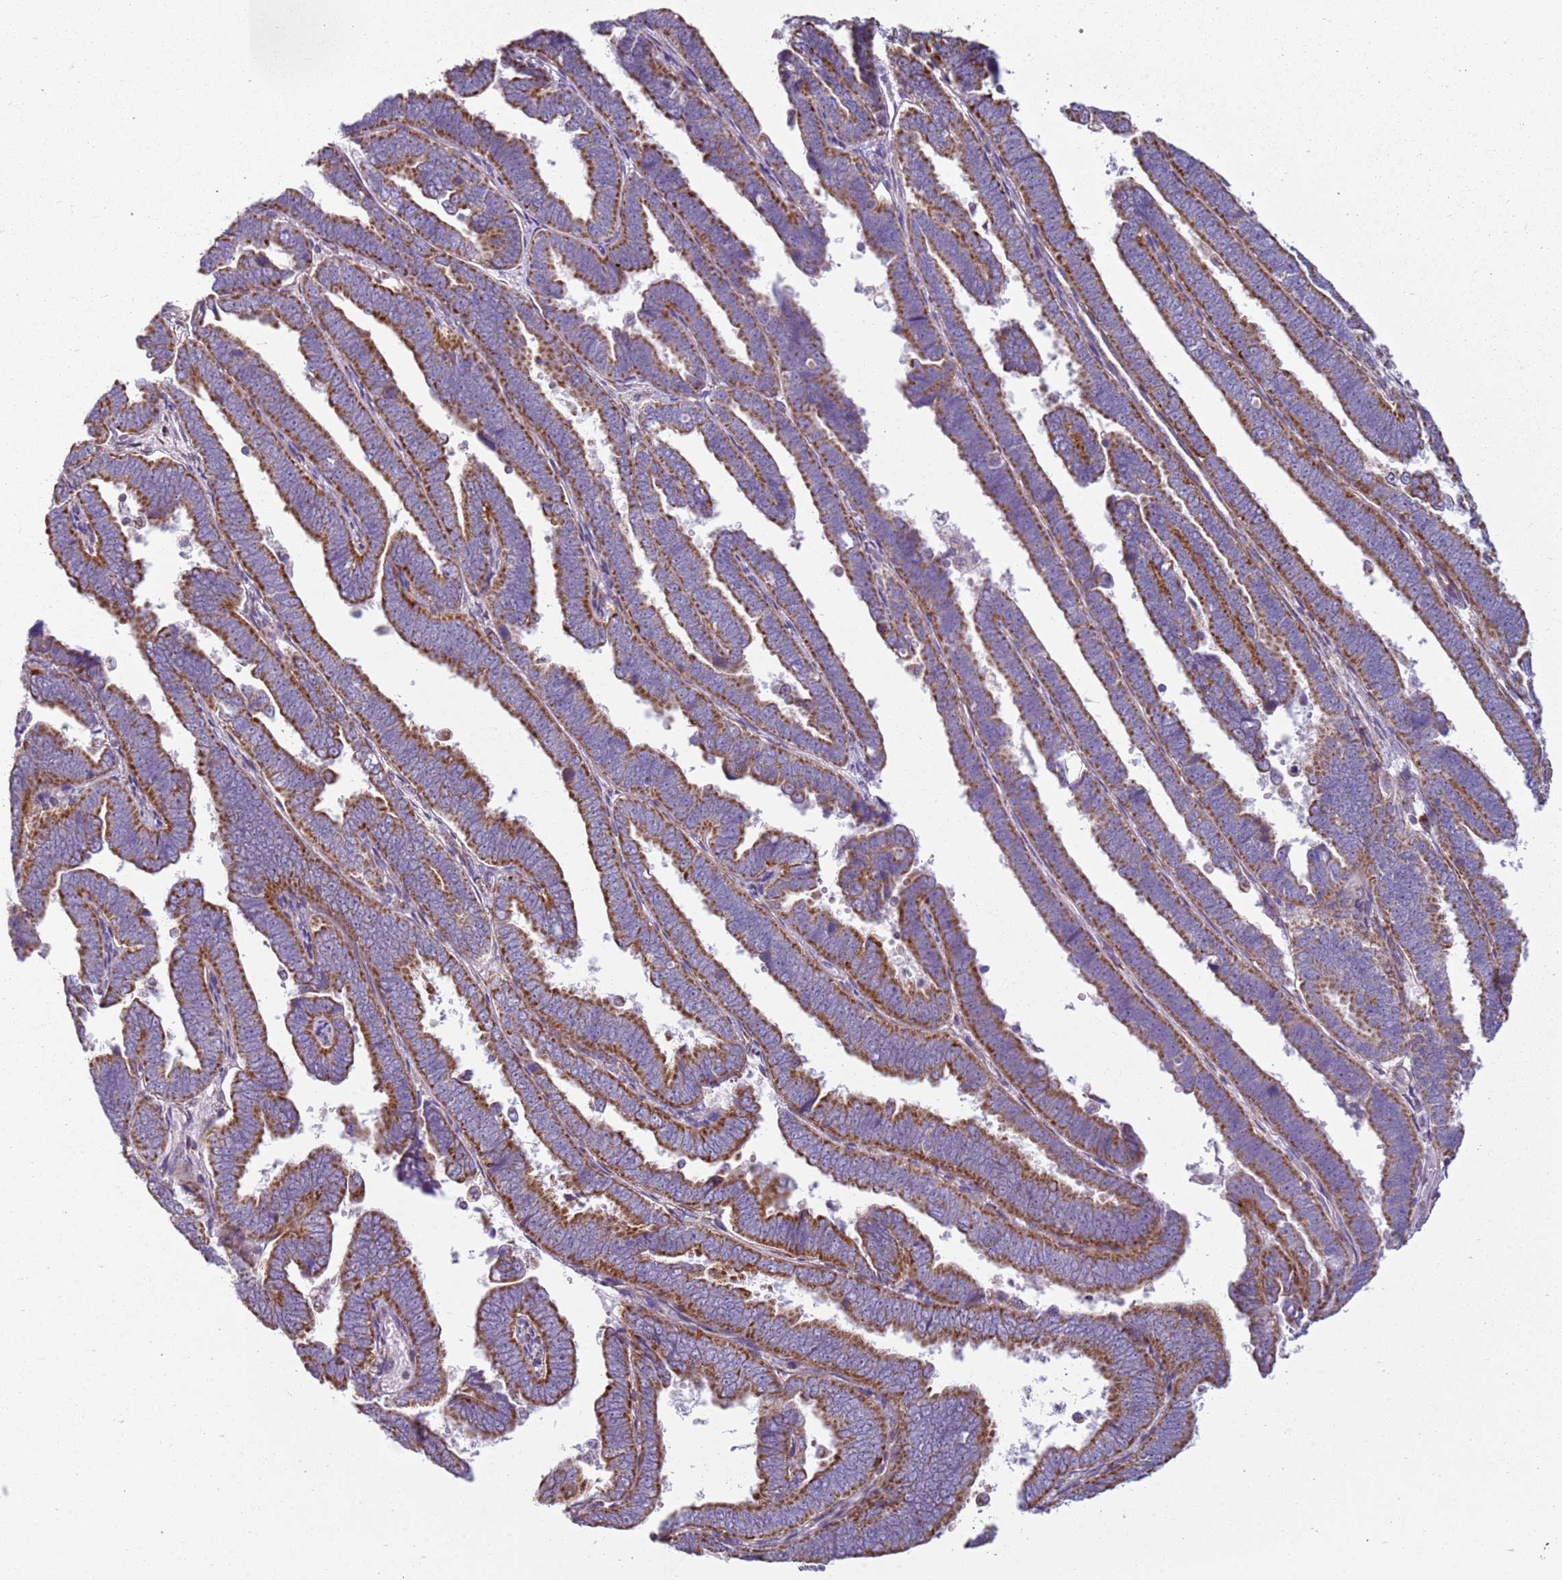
{"staining": {"intensity": "moderate", "quantity": ">75%", "location": "cytoplasmic/membranous"}, "tissue": "endometrial cancer", "cell_type": "Tumor cells", "image_type": "cancer", "snomed": [{"axis": "morphology", "description": "Adenocarcinoma, NOS"}, {"axis": "topography", "description": "Endometrium"}], "caption": "This image exhibits immunohistochemistry (IHC) staining of human adenocarcinoma (endometrial), with medium moderate cytoplasmic/membranous positivity in approximately >75% of tumor cells.", "gene": "TMEM200C", "patient": {"sex": "female", "age": 75}}